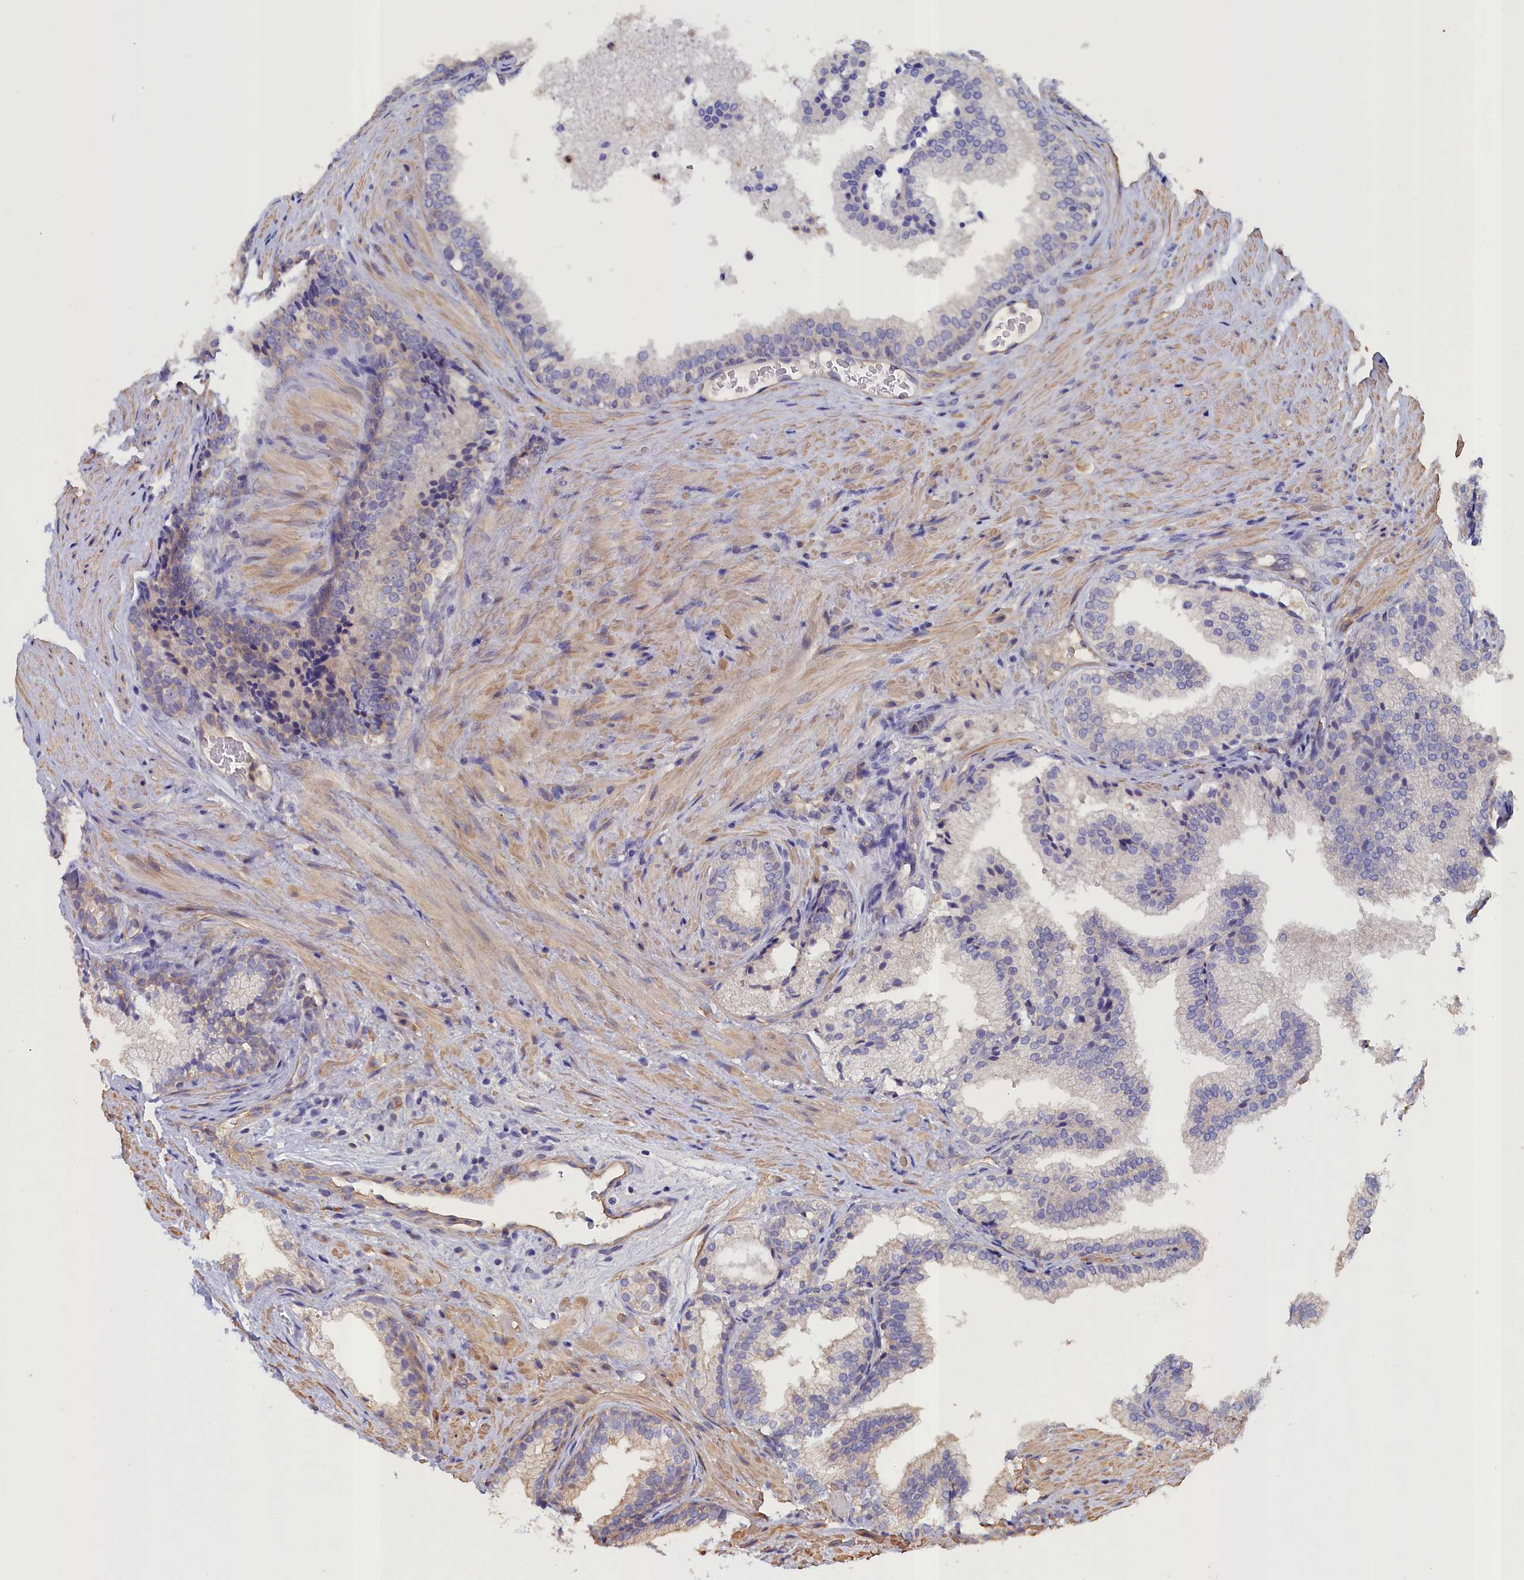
{"staining": {"intensity": "negative", "quantity": "none", "location": "none"}, "tissue": "prostate", "cell_type": "Glandular cells", "image_type": "normal", "snomed": [{"axis": "morphology", "description": "Normal tissue, NOS"}, {"axis": "topography", "description": "Prostate"}], "caption": "Human prostate stained for a protein using immunohistochemistry displays no positivity in glandular cells.", "gene": "ANKRD2", "patient": {"sex": "male", "age": 76}}